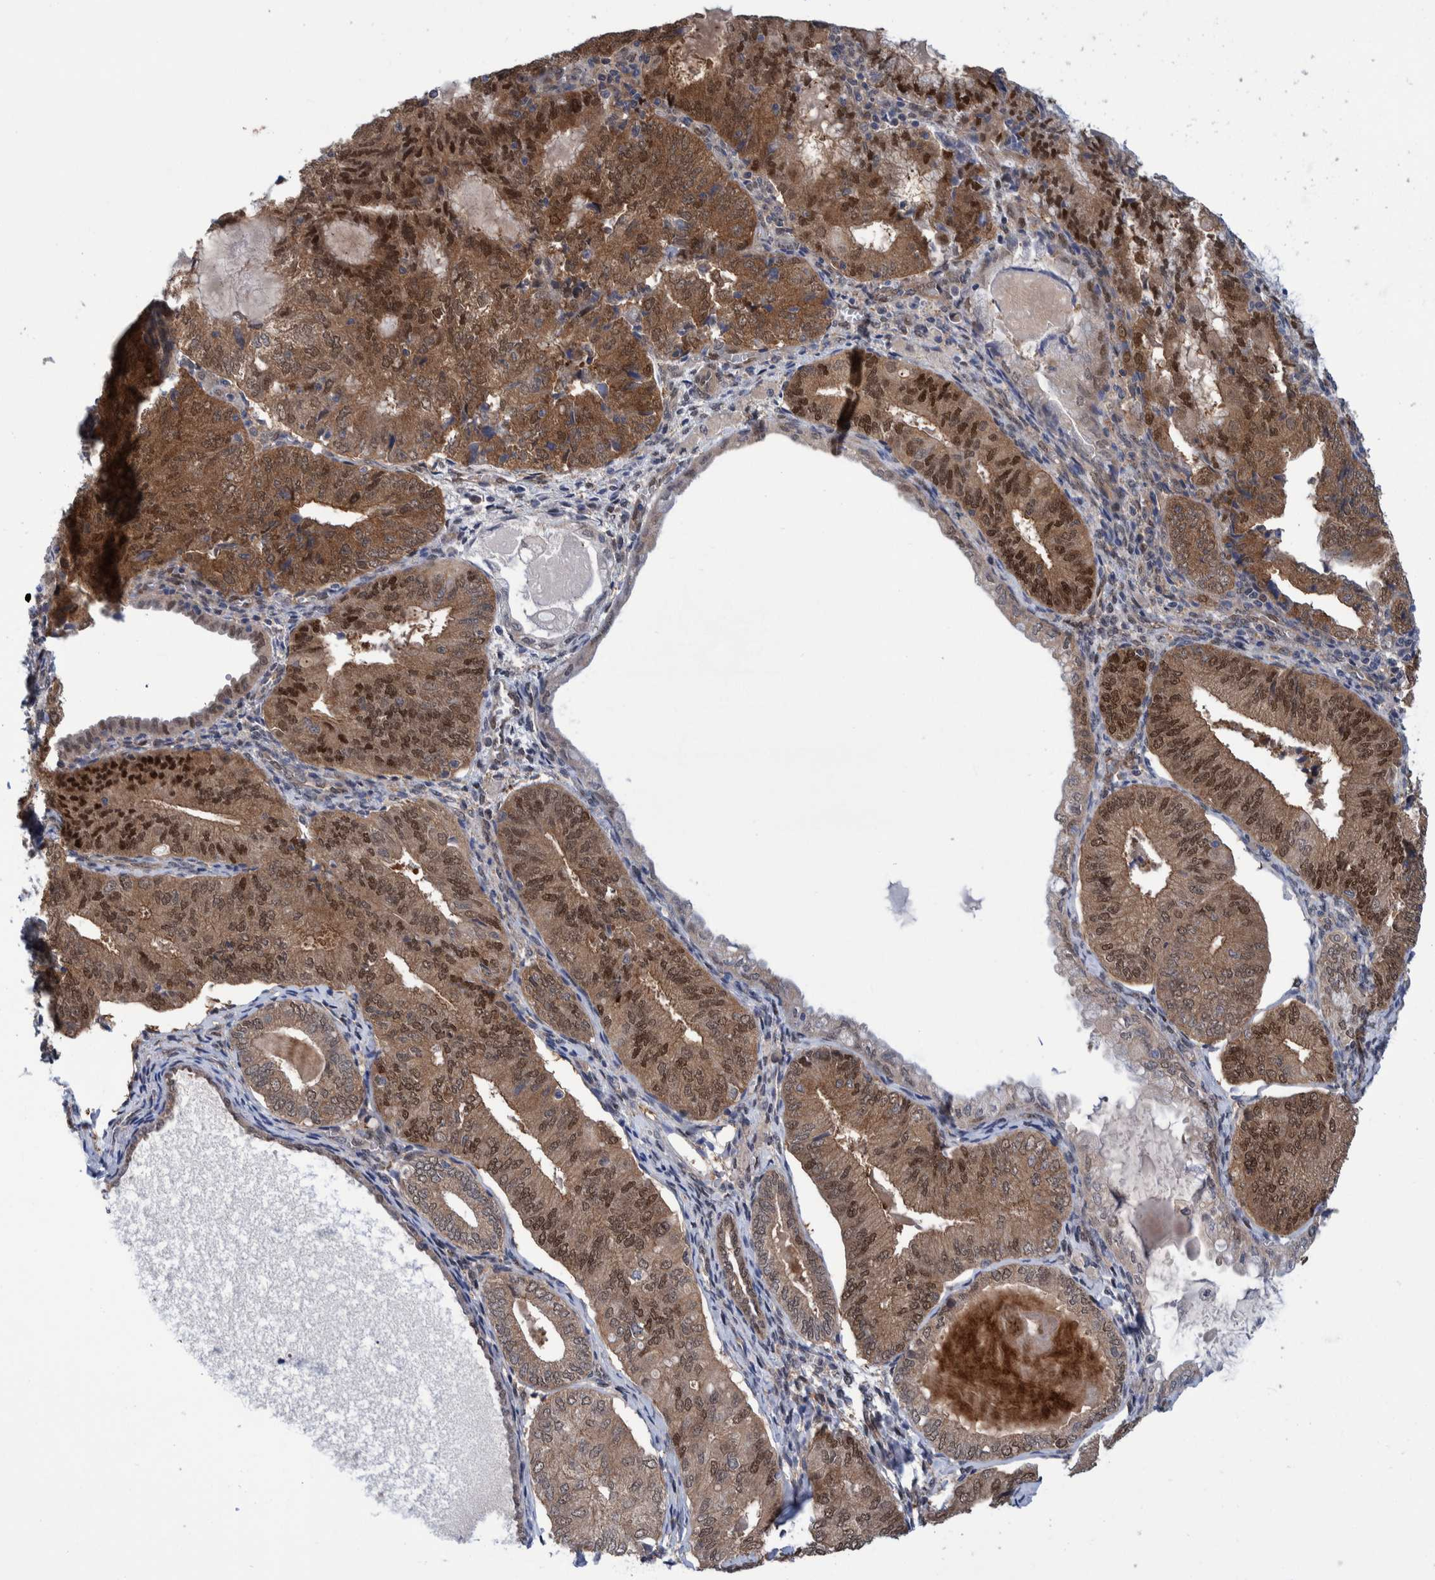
{"staining": {"intensity": "moderate", "quantity": ">75%", "location": "cytoplasmic/membranous,nuclear"}, "tissue": "endometrial cancer", "cell_type": "Tumor cells", "image_type": "cancer", "snomed": [{"axis": "morphology", "description": "Adenocarcinoma, NOS"}, {"axis": "topography", "description": "Endometrium"}], "caption": "Immunohistochemical staining of human endometrial adenocarcinoma exhibits medium levels of moderate cytoplasmic/membranous and nuclear staining in about >75% of tumor cells. The protein is shown in brown color, while the nuclei are stained blue.", "gene": "PFAS", "patient": {"sex": "female", "age": 81}}